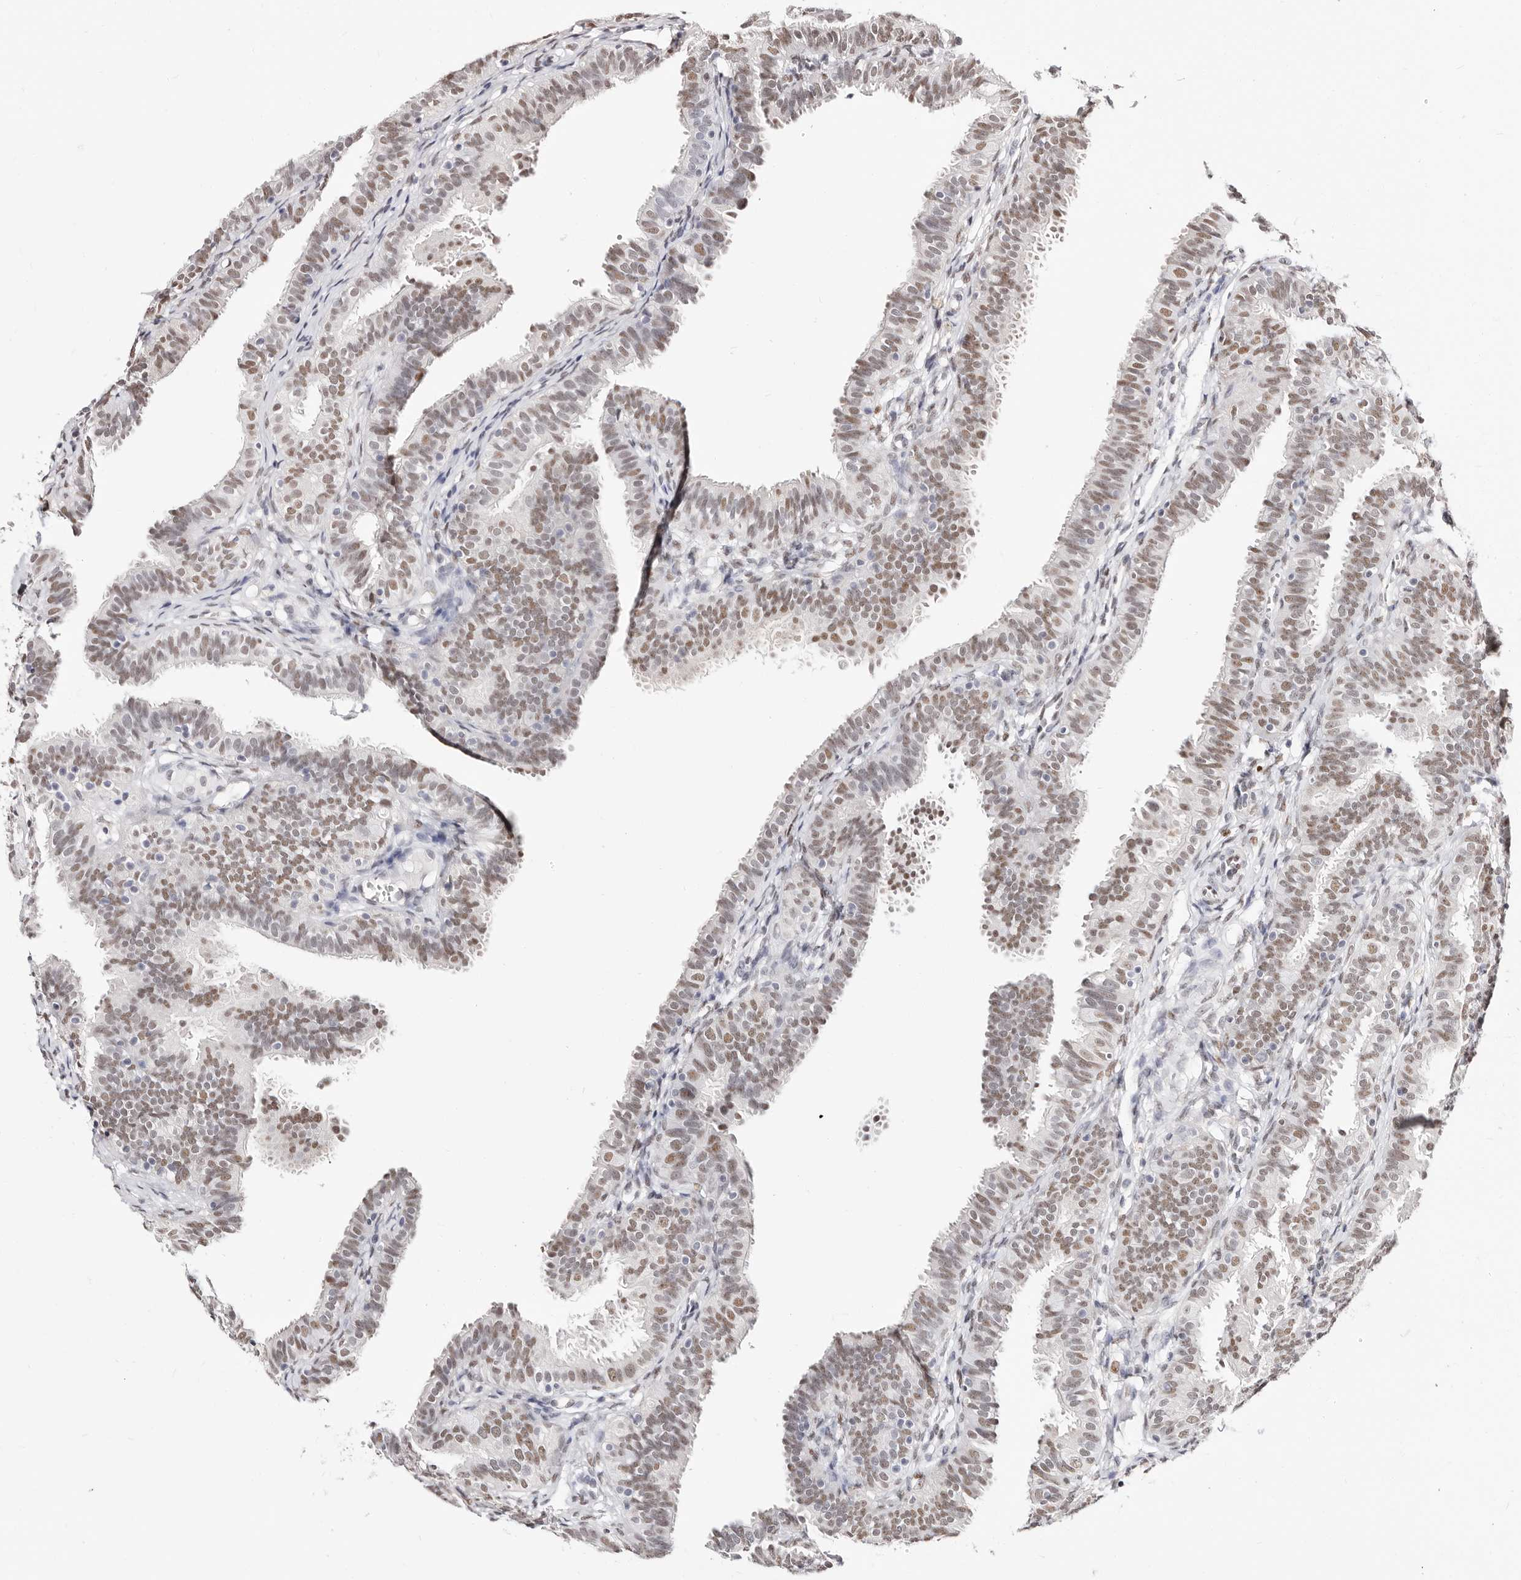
{"staining": {"intensity": "moderate", "quantity": ">75%", "location": "nuclear"}, "tissue": "fallopian tube", "cell_type": "Glandular cells", "image_type": "normal", "snomed": [{"axis": "morphology", "description": "Normal tissue, NOS"}, {"axis": "topography", "description": "Fallopian tube"}], "caption": "The histopathology image displays staining of normal fallopian tube, revealing moderate nuclear protein staining (brown color) within glandular cells. (DAB (3,3'-diaminobenzidine) IHC with brightfield microscopy, high magnification).", "gene": "TKT", "patient": {"sex": "female", "age": 35}}